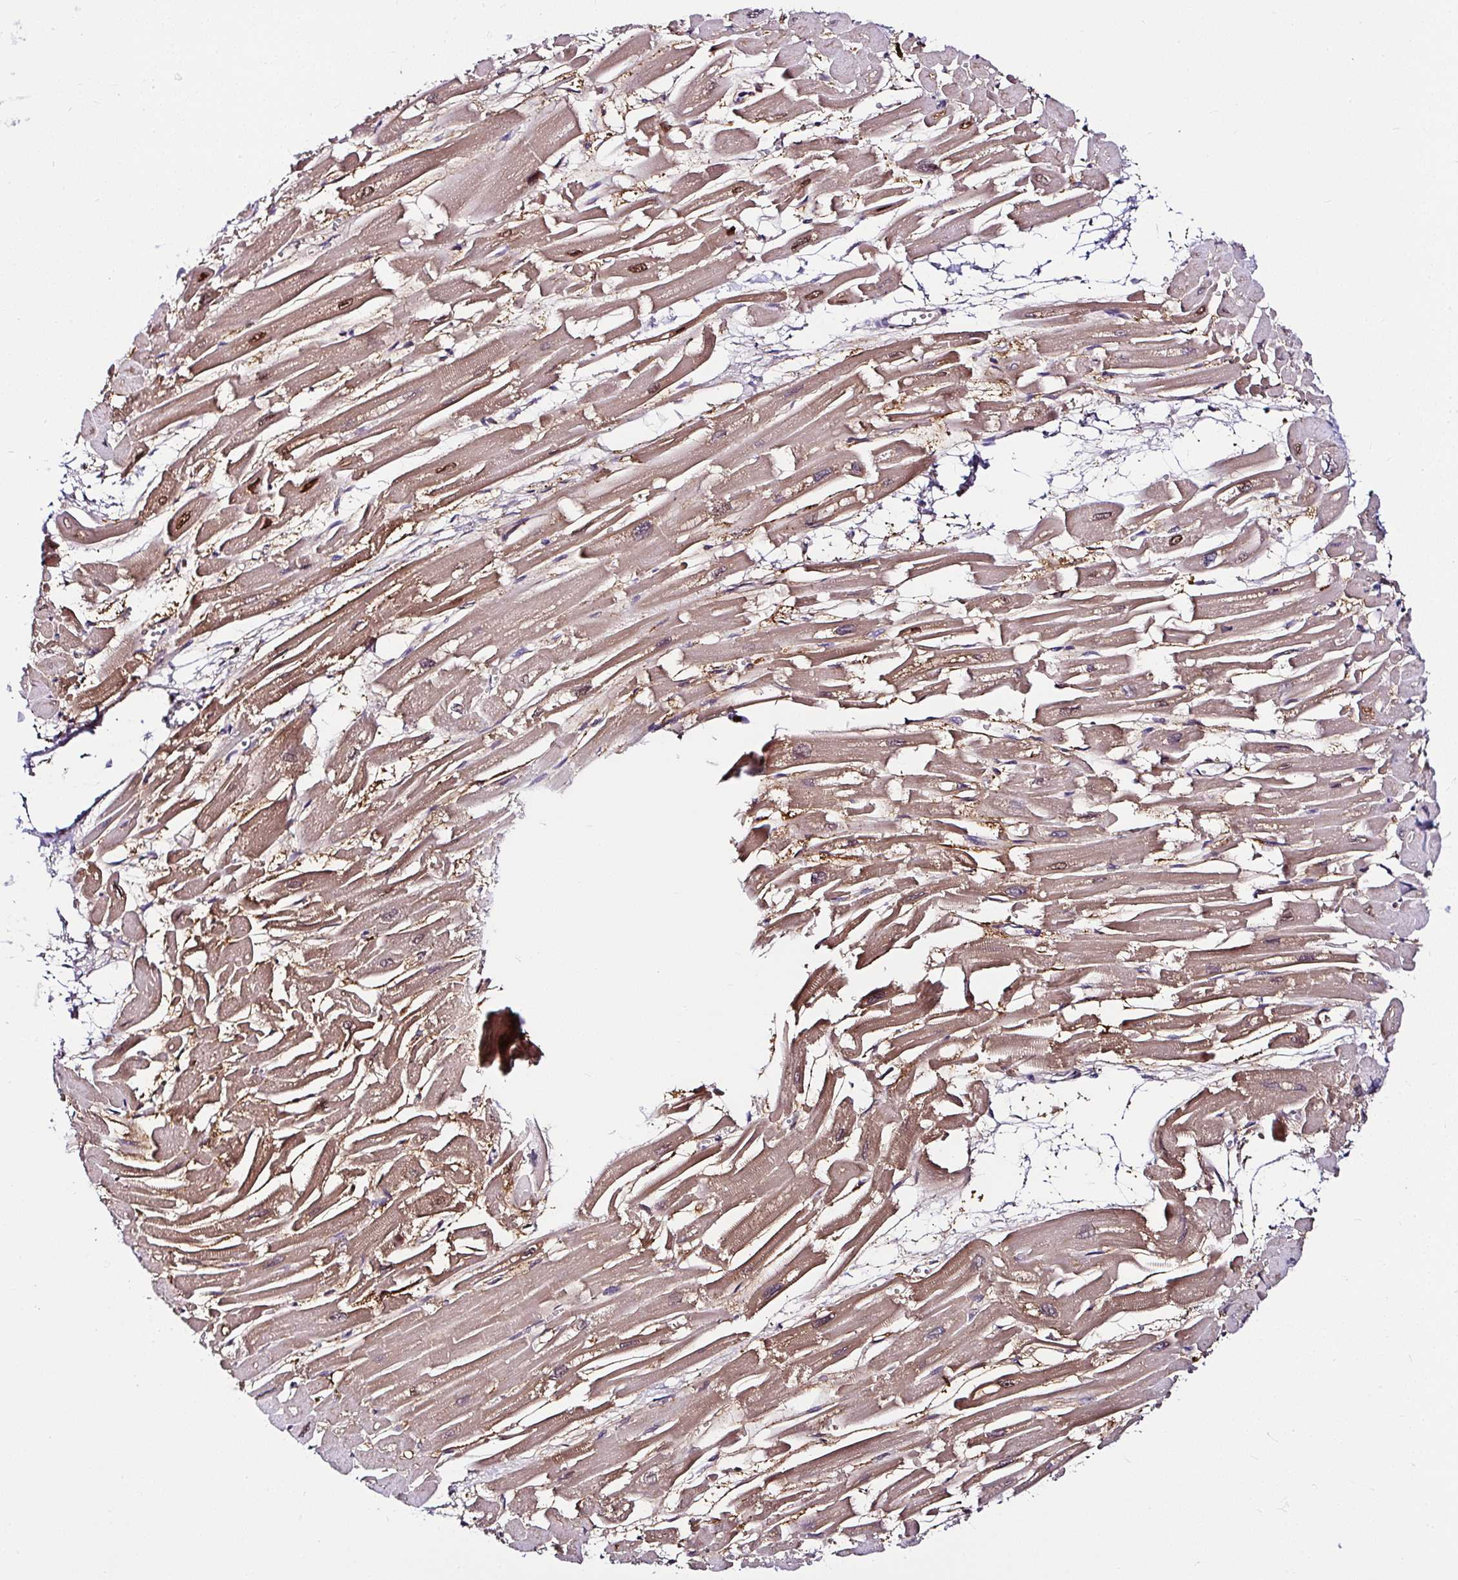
{"staining": {"intensity": "moderate", "quantity": ">75%", "location": "cytoplasmic/membranous,nuclear"}, "tissue": "heart muscle", "cell_type": "Cardiomyocytes", "image_type": "normal", "snomed": [{"axis": "morphology", "description": "Normal tissue, NOS"}, {"axis": "topography", "description": "Heart"}], "caption": "This histopathology image exhibits IHC staining of normal human heart muscle, with medium moderate cytoplasmic/membranous,nuclear expression in about >75% of cardiomyocytes.", "gene": "PIN4", "patient": {"sex": "male", "age": 54}}